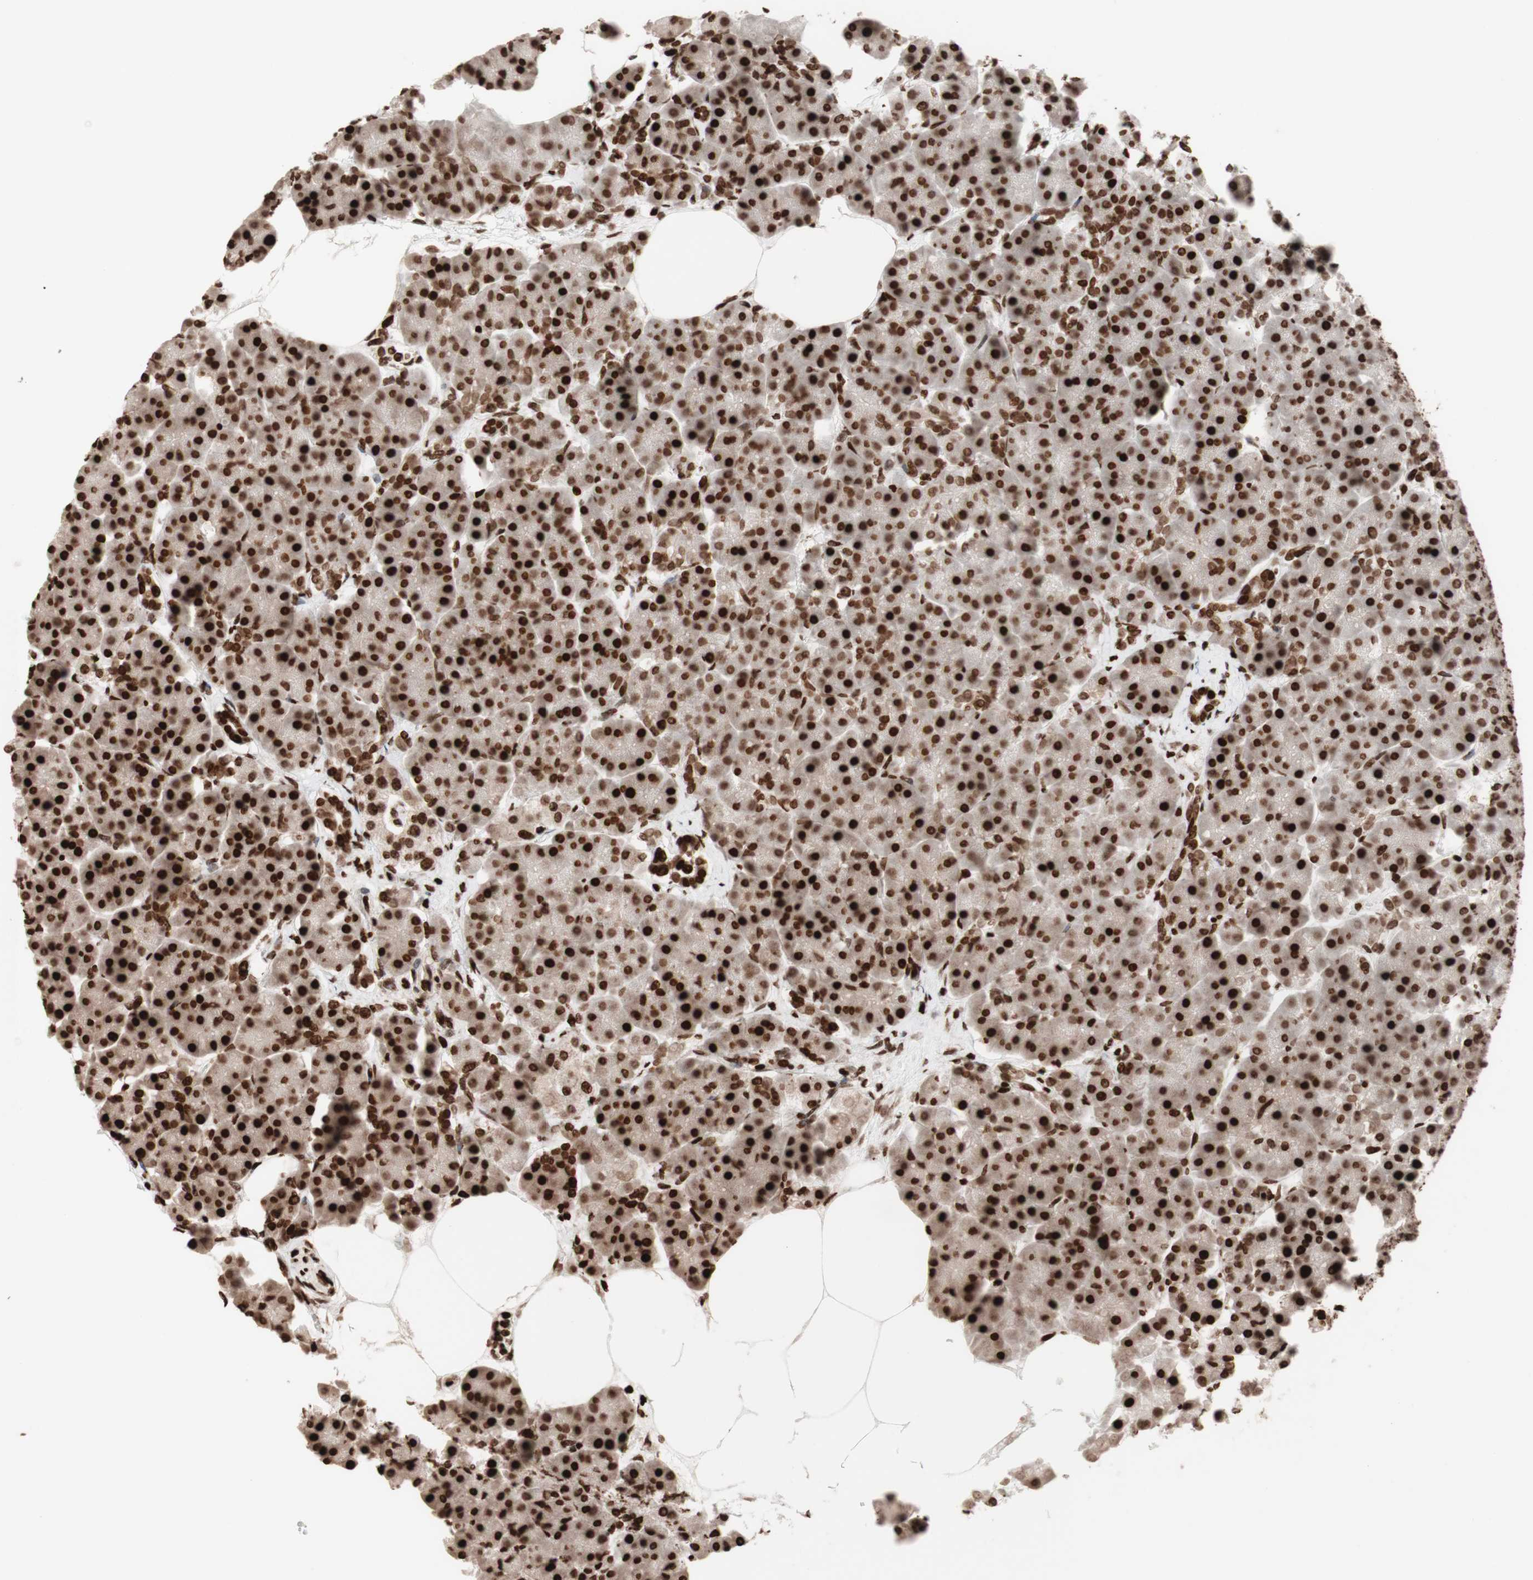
{"staining": {"intensity": "strong", "quantity": ">75%", "location": "cytoplasmic/membranous,nuclear"}, "tissue": "pancreas", "cell_type": "Exocrine glandular cells", "image_type": "normal", "snomed": [{"axis": "morphology", "description": "Normal tissue, NOS"}, {"axis": "topography", "description": "Pancreas"}], "caption": "An immunohistochemistry histopathology image of normal tissue is shown. Protein staining in brown highlights strong cytoplasmic/membranous,nuclear positivity in pancreas within exocrine glandular cells.", "gene": "NCAPD2", "patient": {"sex": "female", "age": 70}}